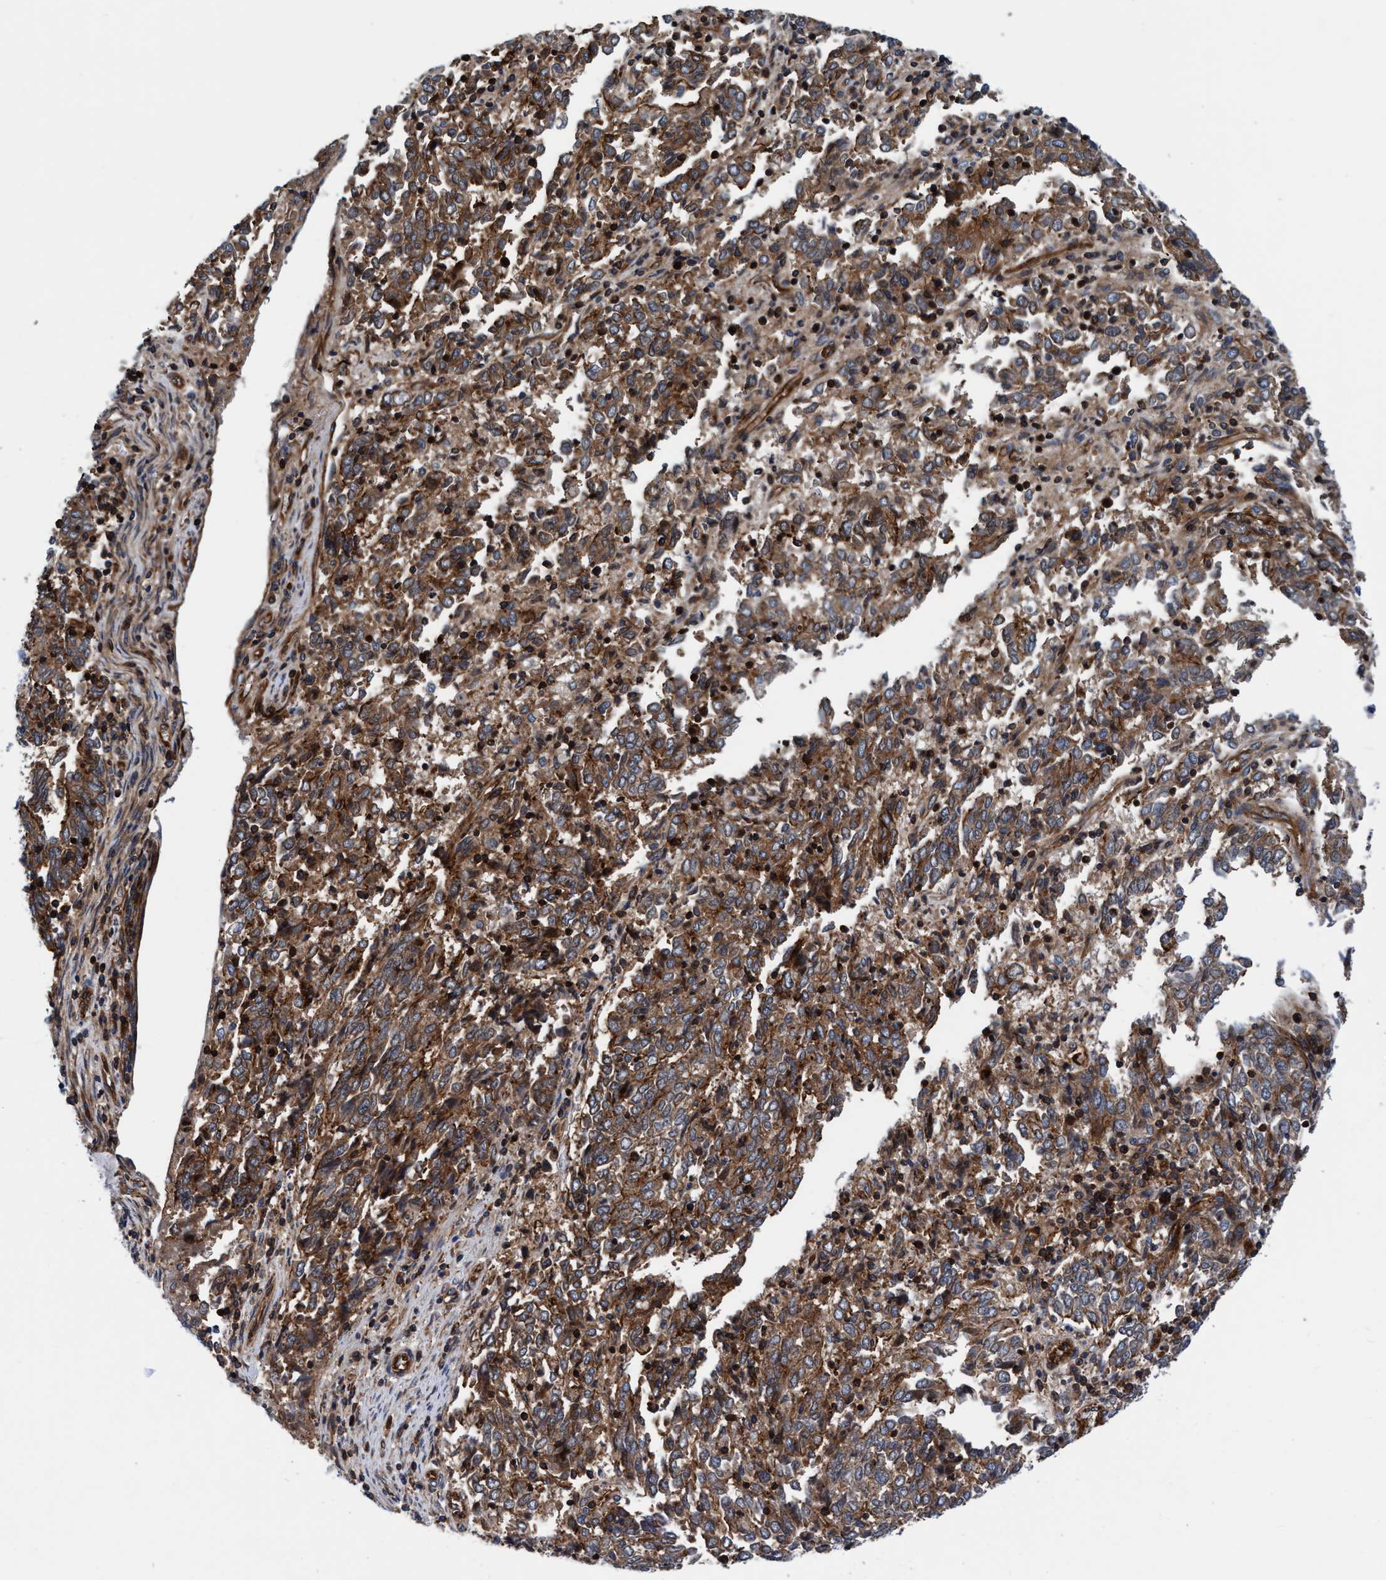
{"staining": {"intensity": "moderate", "quantity": ">75%", "location": "cytoplasmic/membranous"}, "tissue": "endometrial cancer", "cell_type": "Tumor cells", "image_type": "cancer", "snomed": [{"axis": "morphology", "description": "Adenocarcinoma, NOS"}, {"axis": "topography", "description": "Endometrium"}], "caption": "This is a histology image of immunohistochemistry staining of adenocarcinoma (endometrial), which shows moderate positivity in the cytoplasmic/membranous of tumor cells.", "gene": "MCM3AP", "patient": {"sex": "female", "age": 80}}